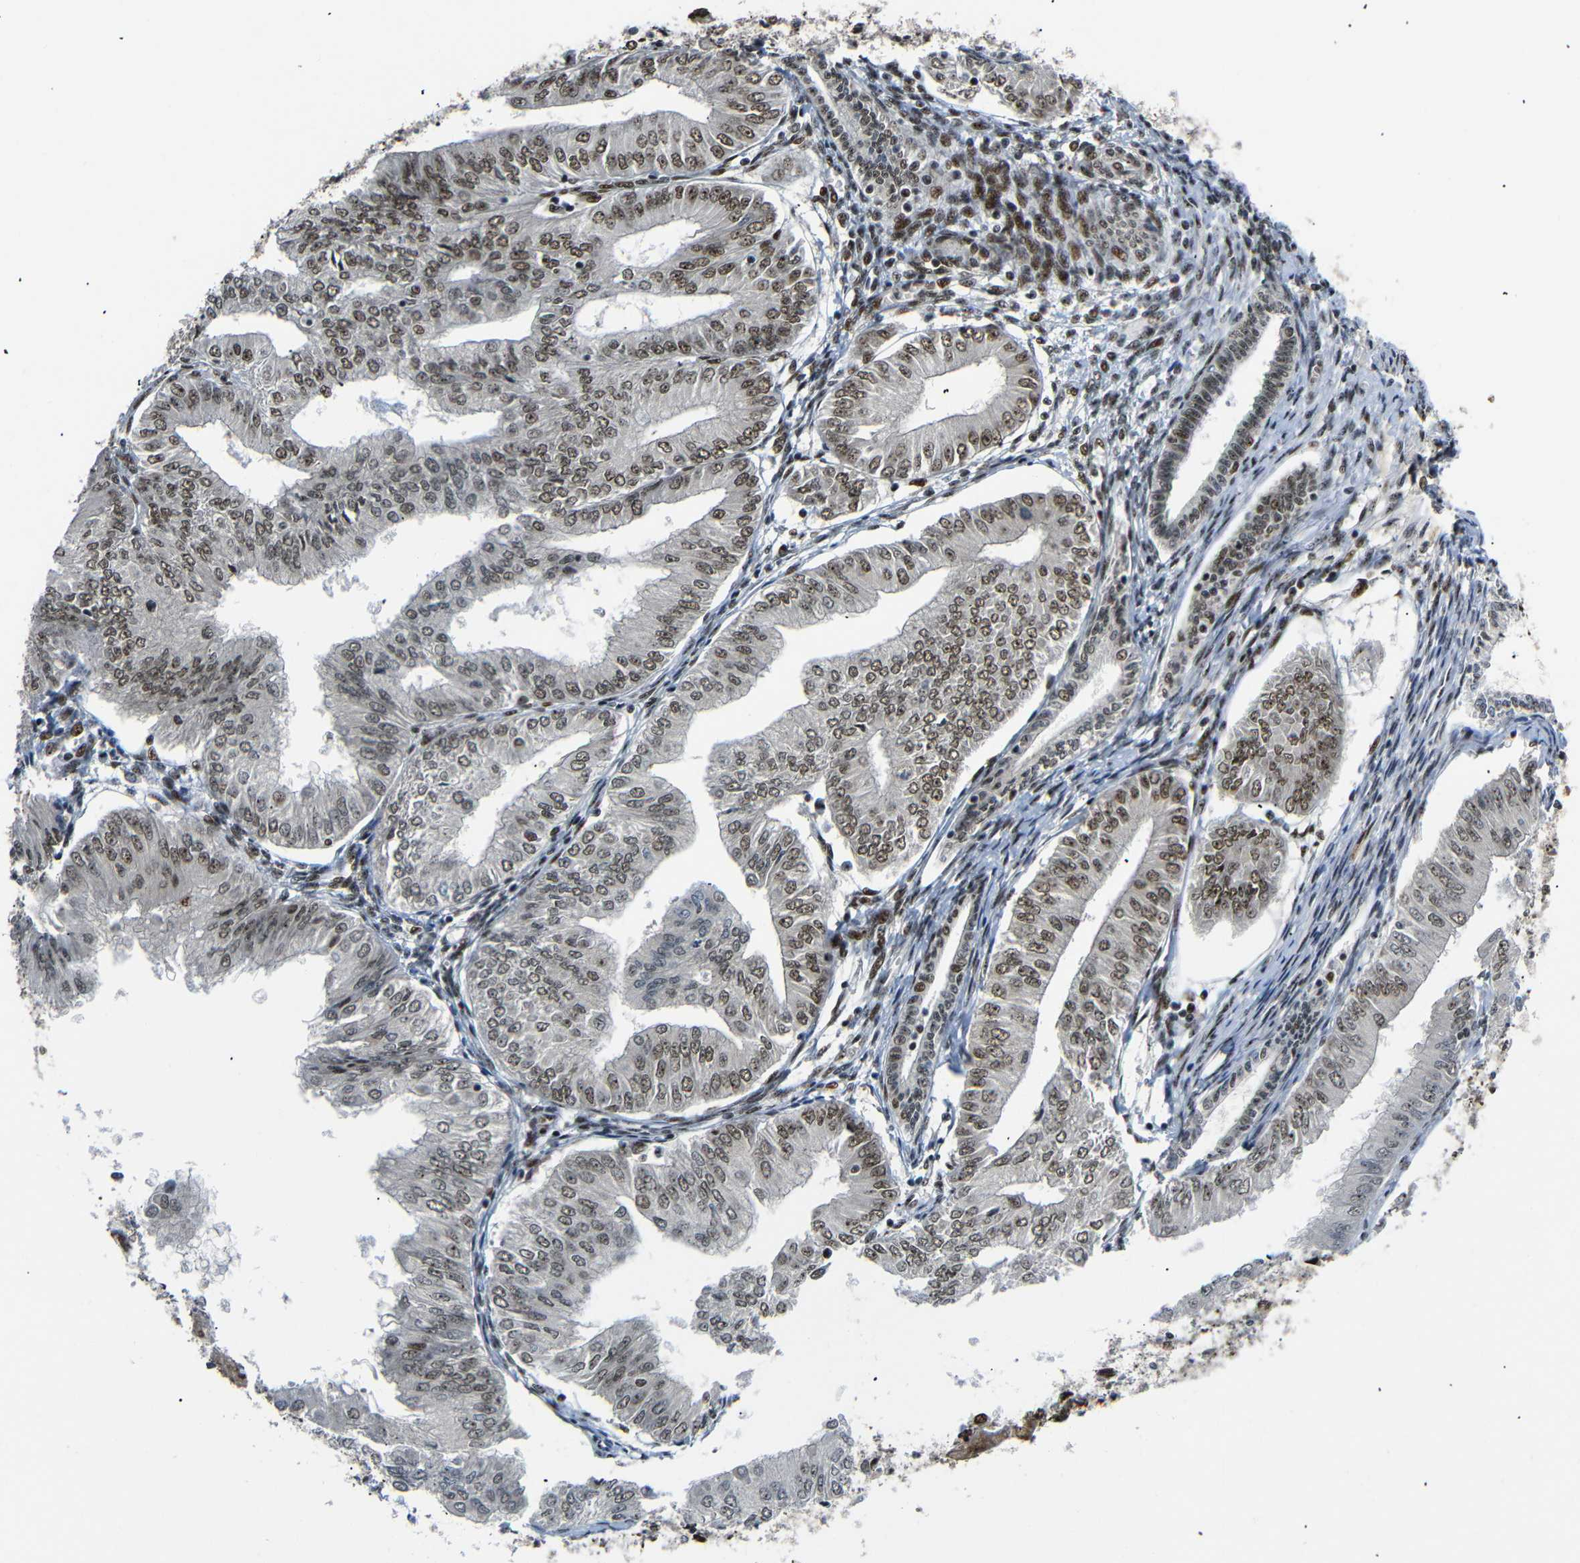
{"staining": {"intensity": "moderate", "quantity": ">75%", "location": "nuclear"}, "tissue": "endometrial cancer", "cell_type": "Tumor cells", "image_type": "cancer", "snomed": [{"axis": "morphology", "description": "Adenocarcinoma, NOS"}, {"axis": "topography", "description": "Endometrium"}], "caption": "Protein staining of endometrial cancer tissue exhibits moderate nuclear positivity in approximately >75% of tumor cells.", "gene": "SETDB2", "patient": {"sex": "female", "age": 53}}